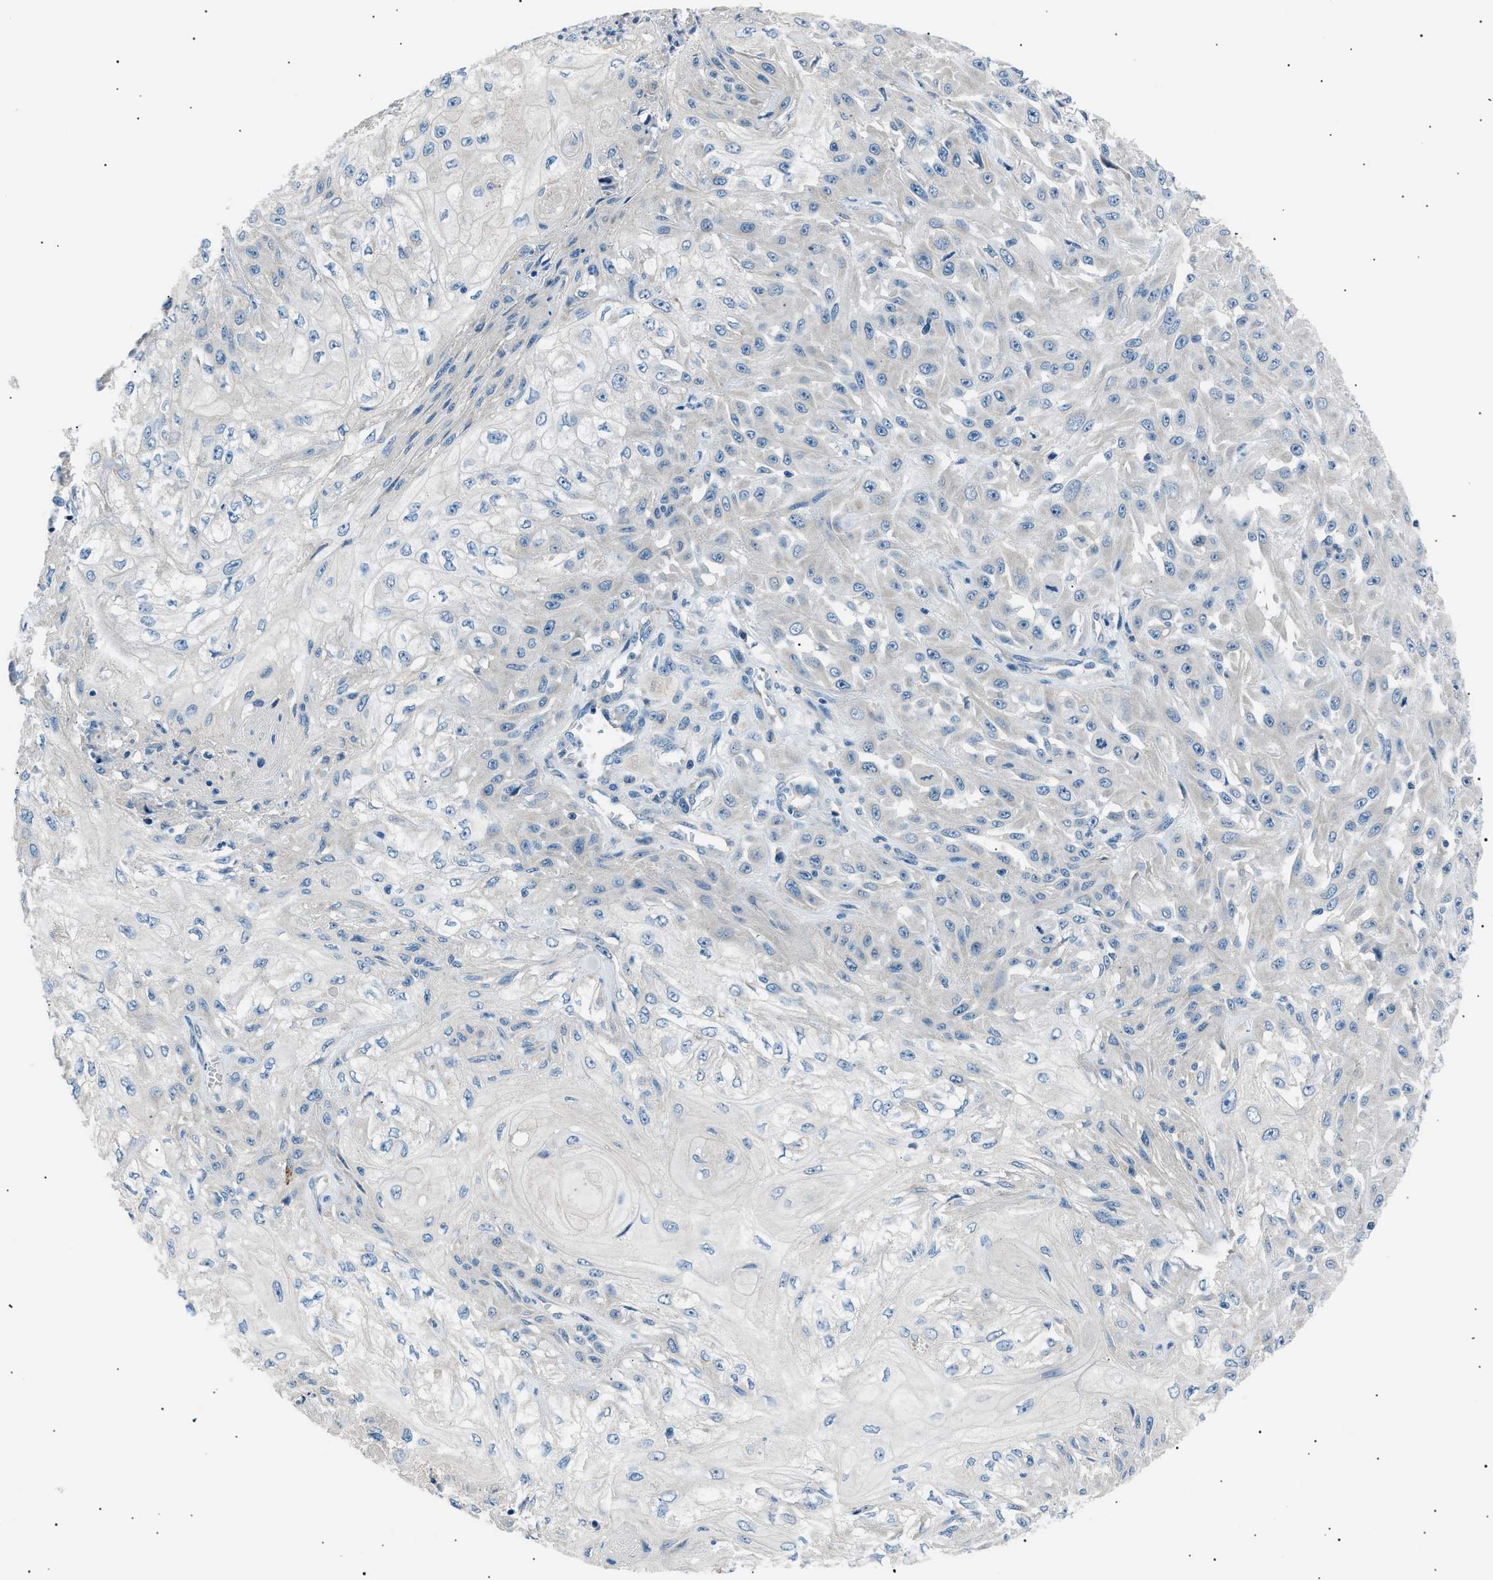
{"staining": {"intensity": "negative", "quantity": "none", "location": "none"}, "tissue": "skin cancer", "cell_type": "Tumor cells", "image_type": "cancer", "snomed": [{"axis": "morphology", "description": "Squamous cell carcinoma, NOS"}, {"axis": "morphology", "description": "Squamous cell carcinoma, metastatic, NOS"}, {"axis": "topography", "description": "Skin"}, {"axis": "topography", "description": "Lymph node"}], "caption": "Immunohistochemical staining of human metastatic squamous cell carcinoma (skin) exhibits no significant positivity in tumor cells.", "gene": "LRRC37B", "patient": {"sex": "male", "age": 75}}